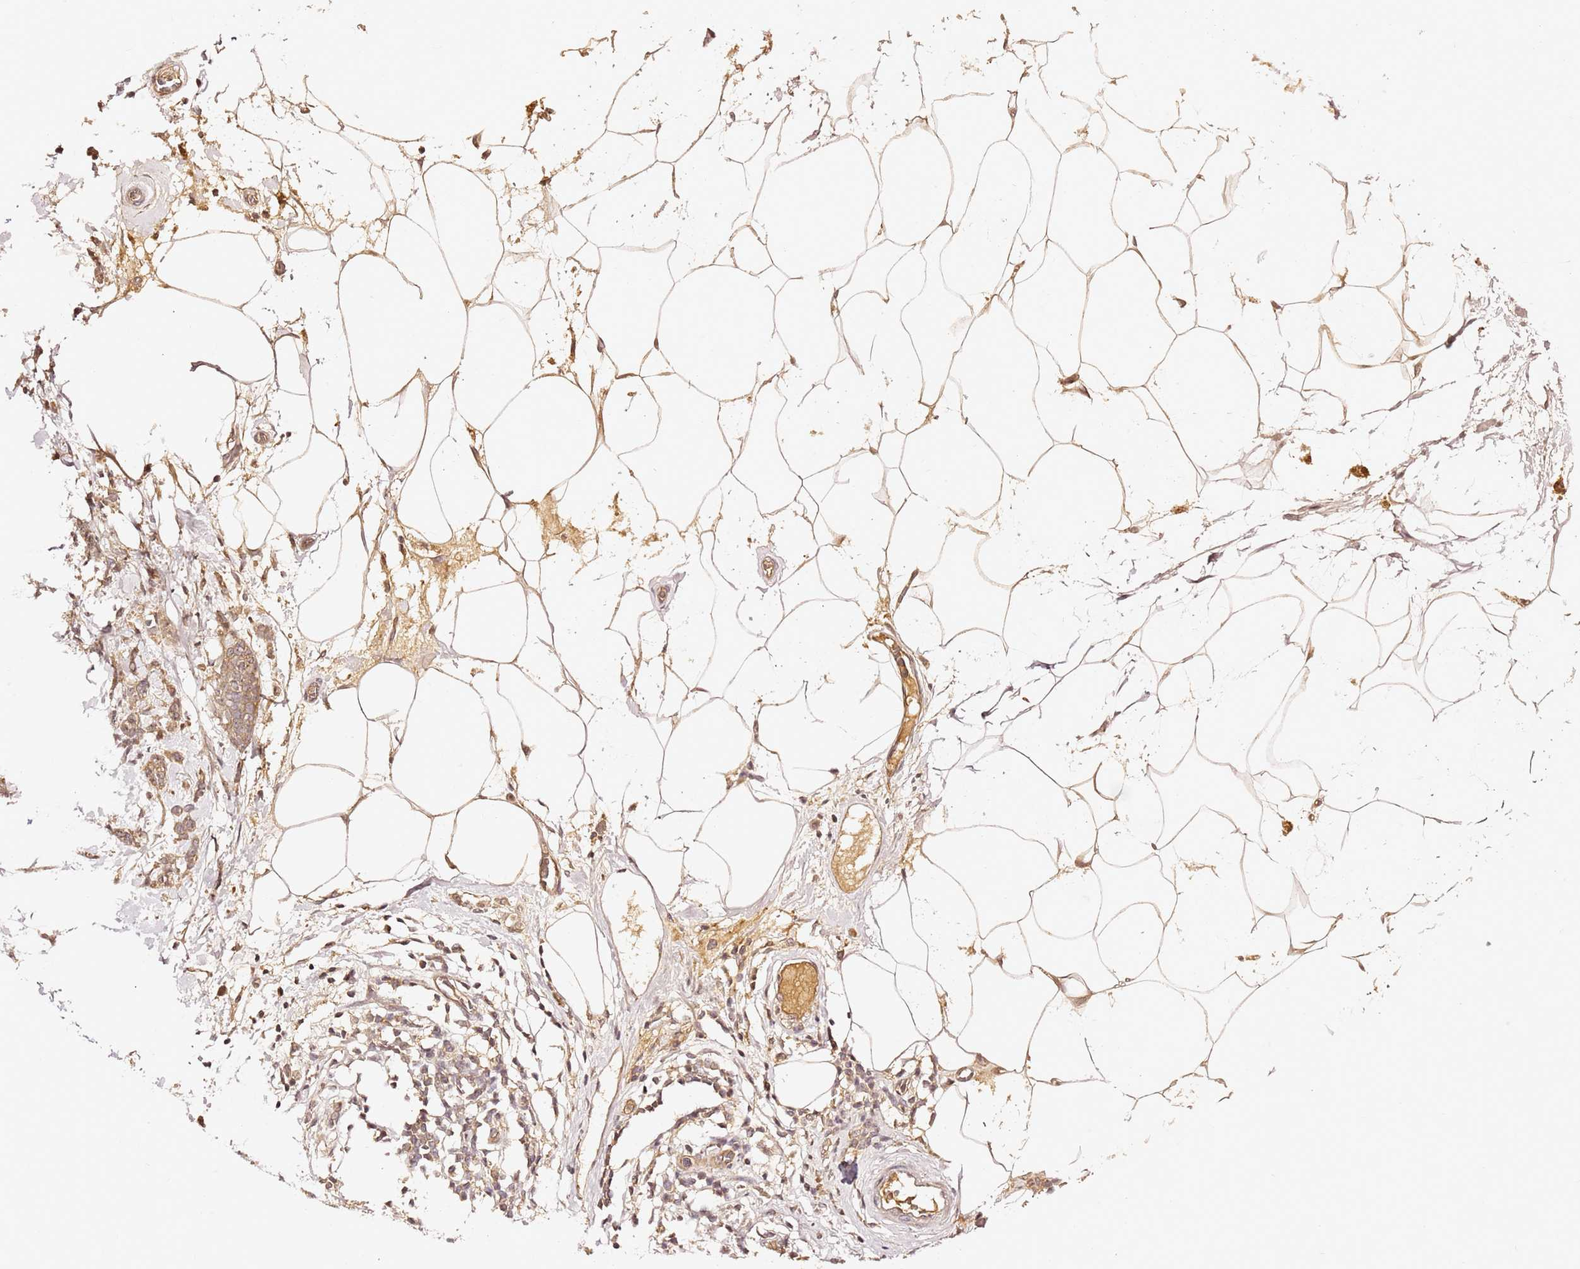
{"staining": {"intensity": "weak", "quantity": ">75%", "location": "cytoplasmic/membranous"}, "tissue": "breast cancer", "cell_type": "Tumor cells", "image_type": "cancer", "snomed": [{"axis": "morphology", "description": "Lobular carcinoma"}, {"axis": "topography", "description": "Breast"}], "caption": "A micrograph showing weak cytoplasmic/membranous positivity in approximately >75% of tumor cells in breast cancer (lobular carcinoma), as visualized by brown immunohistochemical staining.", "gene": "OSBPL2", "patient": {"sex": "female", "age": 58}}